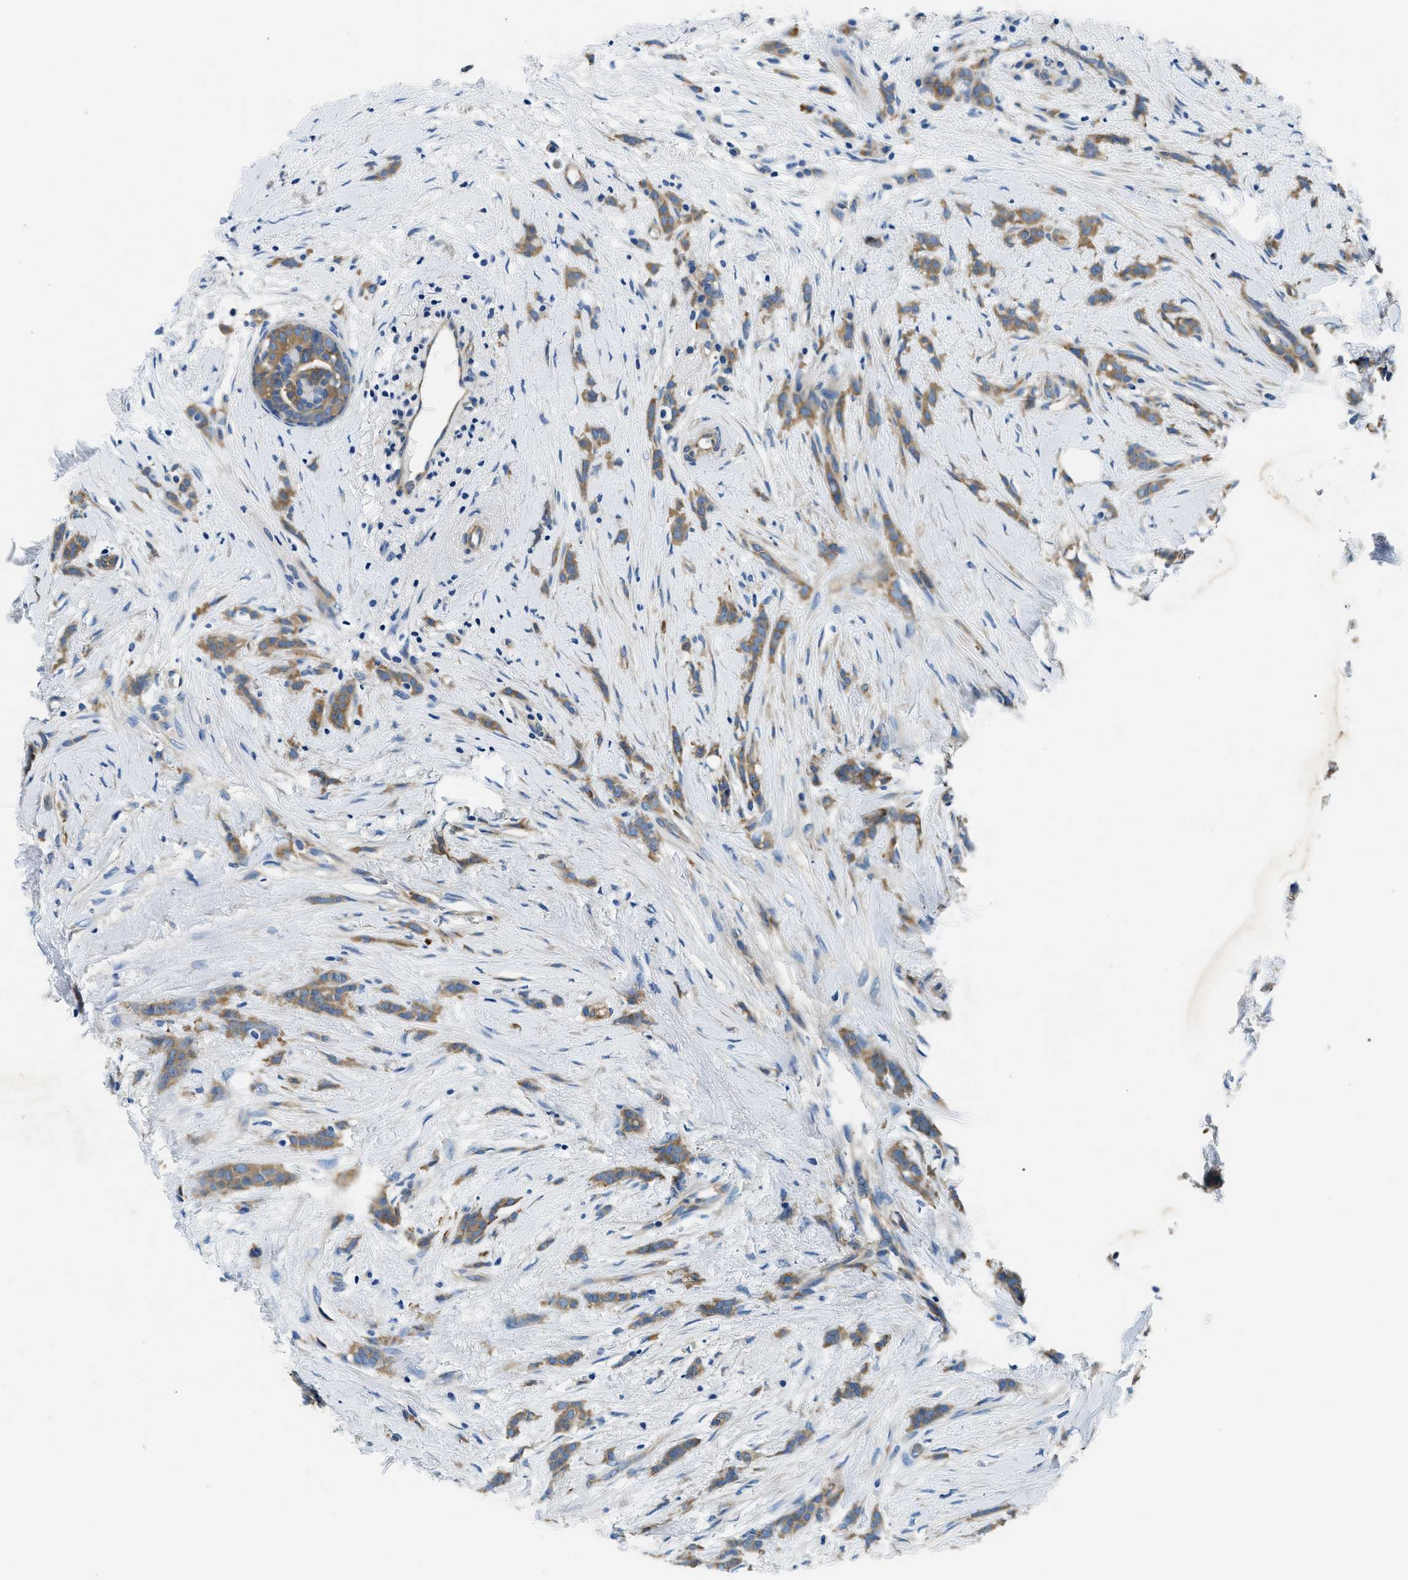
{"staining": {"intensity": "moderate", "quantity": ">75%", "location": "cytoplasmic/membranous"}, "tissue": "breast cancer", "cell_type": "Tumor cells", "image_type": "cancer", "snomed": [{"axis": "morphology", "description": "Lobular carcinoma, in situ"}, {"axis": "morphology", "description": "Lobular carcinoma"}, {"axis": "topography", "description": "Breast"}], "caption": "Lobular carcinoma in situ (breast) was stained to show a protein in brown. There is medium levels of moderate cytoplasmic/membranous expression in about >75% of tumor cells. (DAB IHC with brightfield microscopy, high magnification).", "gene": "TWF1", "patient": {"sex": "female", "age": 41}}